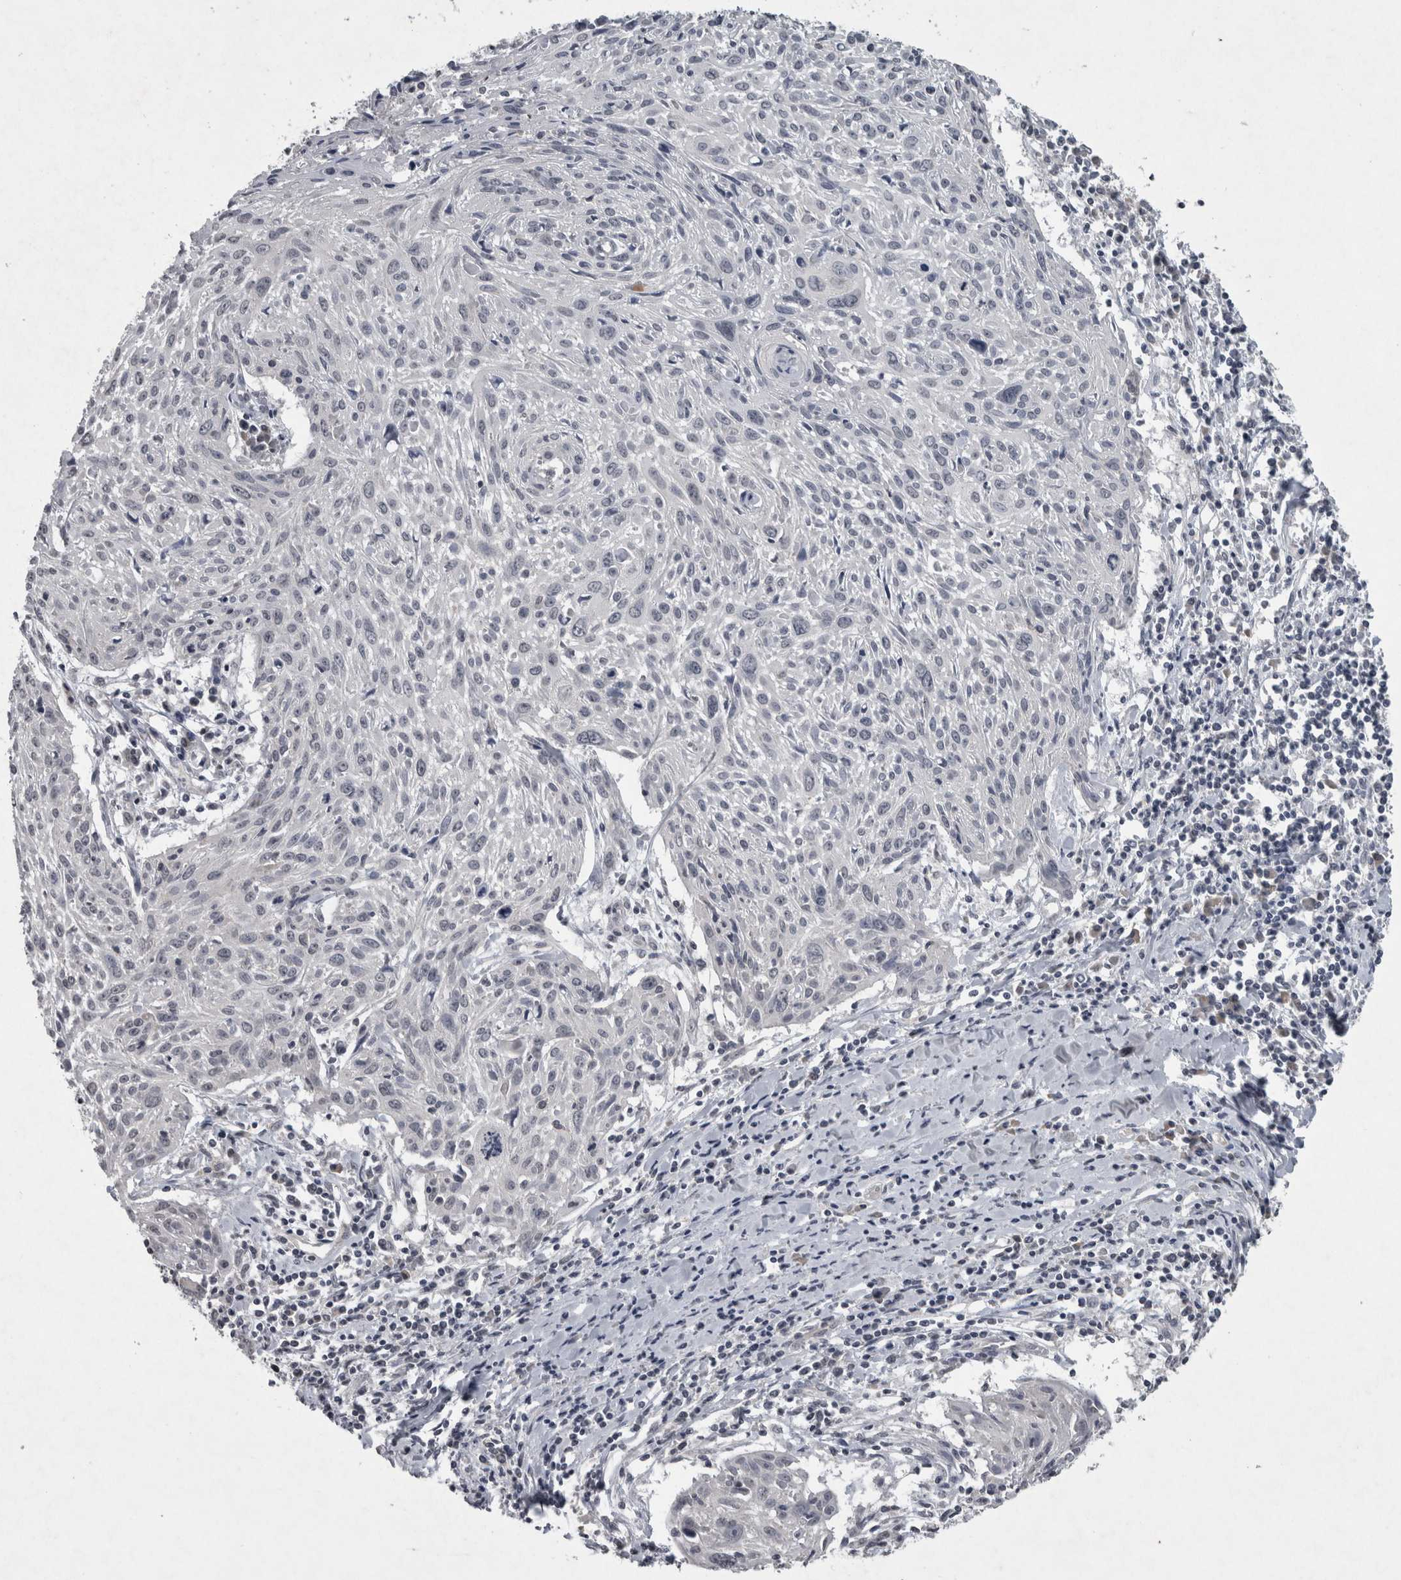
{"staining": {"intensity": "negative", "quantity": "none", "location": "none"}, "tissue": "cervical cancer", "cell_type": "Tumor cells", "image_type": "cancer", "snomed": [{"axis": "morphology", "description": "Squamous cell carcinoma, NOS"}, {"axis": "topography", "description": "Cervix"}], "caption": "Tumor cells are negative for protein expression in human squamous cell carcinoma (cervical). The staining was performed using DAB (3,3'-diaminobenzidine) to visualize the protein expression in brown, while the nuclei were stained in blue with hematoxylin (Magnification: 20x).", "gene": "WNT7A", "patient": {"sex": "female", "age": 51}}